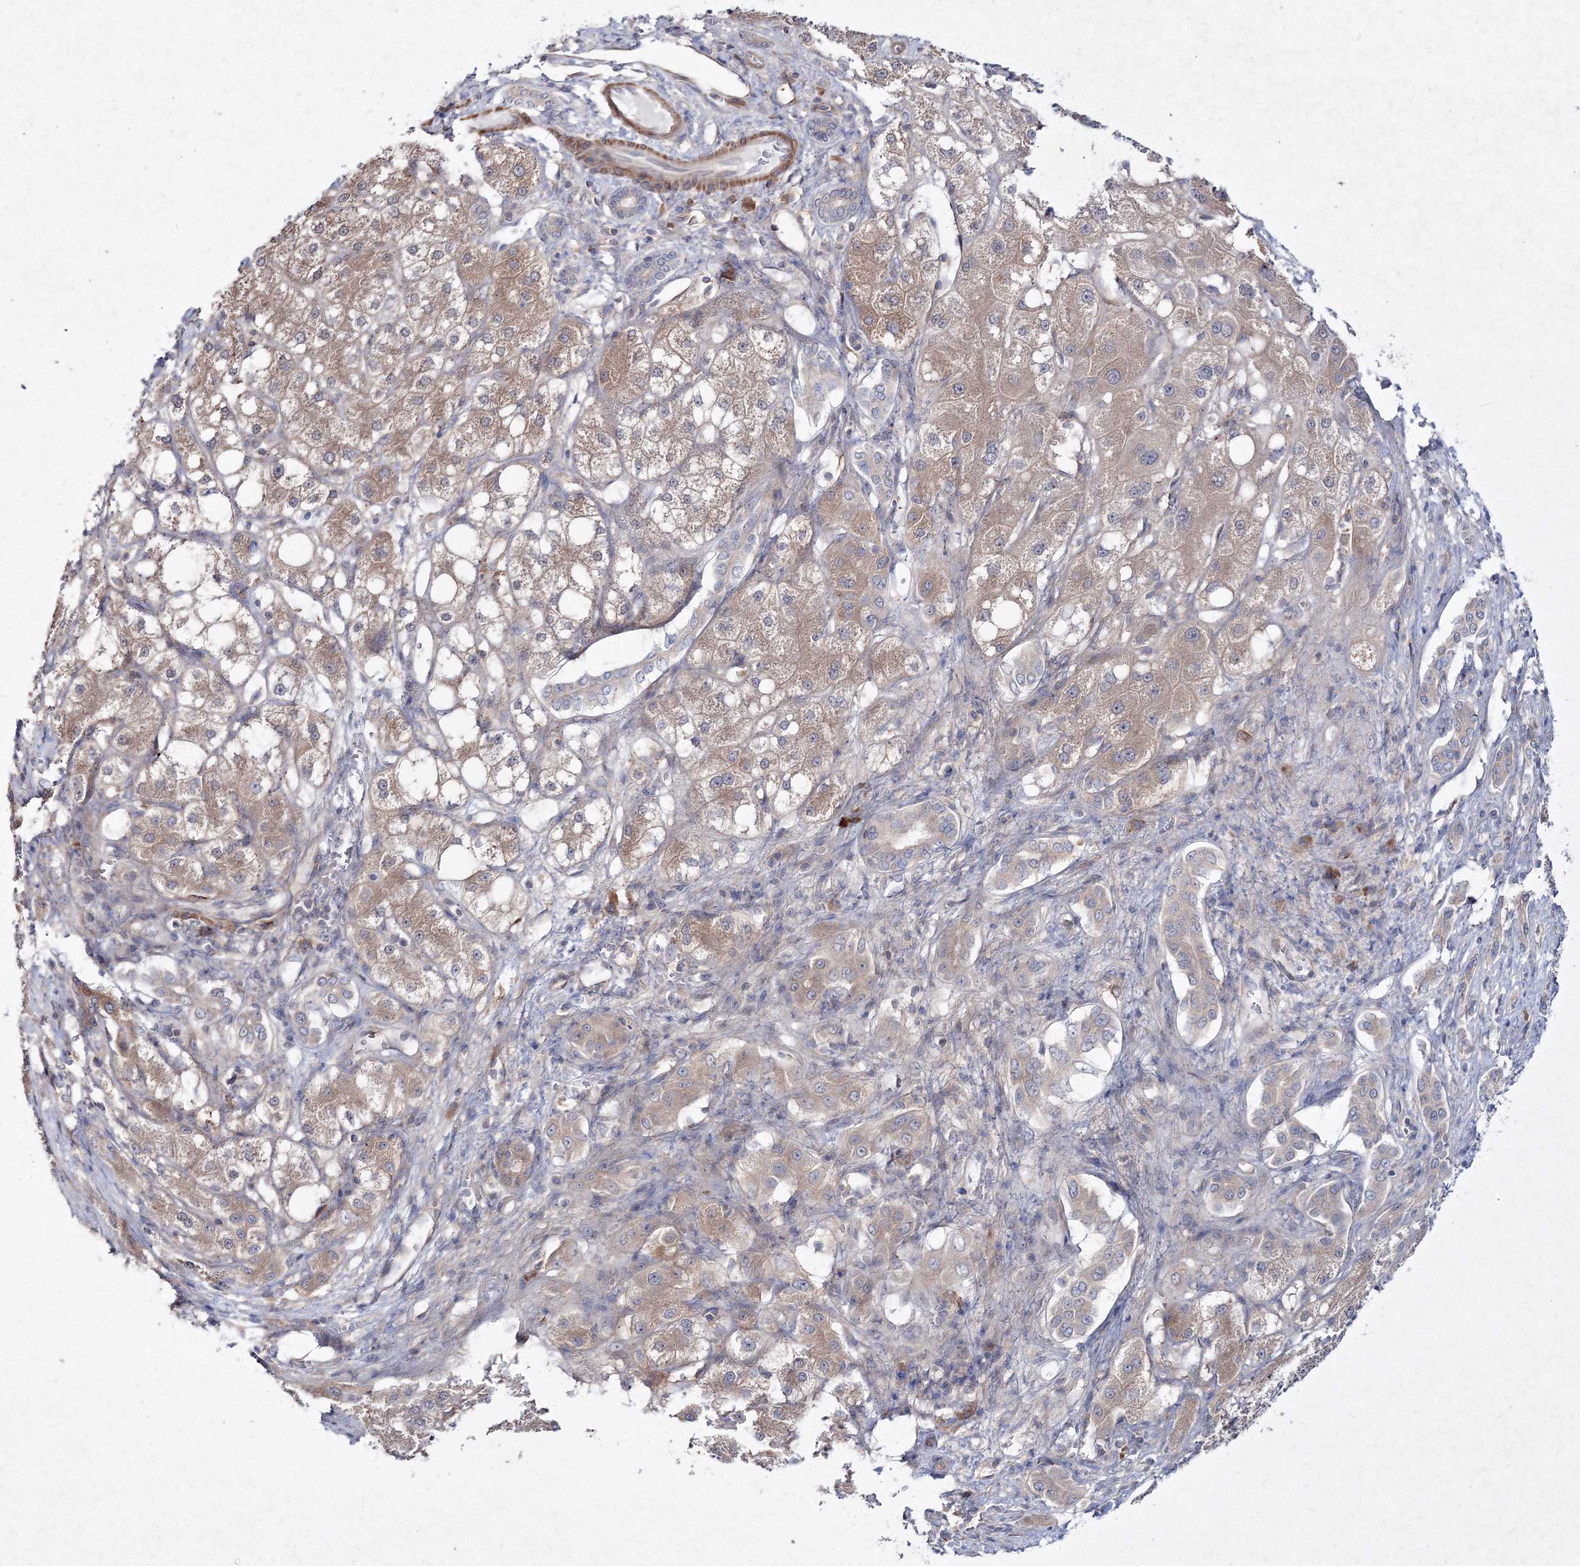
{"staining": {"intensity": "moderate", "quantity": "25%-75%", "location": "cytoplasmic/membranous"}, "tissue": "liver cancer", "cell_type": "Tumor cells", "image_type": "cancer", "snomed": [{"axis": "morphology", "description": "Carcinoma, Hepatocellular, NOS"}, {"axis": "topography", "description": "Liver"}], "caption": "This is a photomicrograph of immunohistochemistry staining of hepatocellular carcinoma (liver), which shows moderate positivity in the cytoplasmic/membranous of tumor cells.", "gene": "IPMK", "patient": {"sex": "male", "age": 80}}